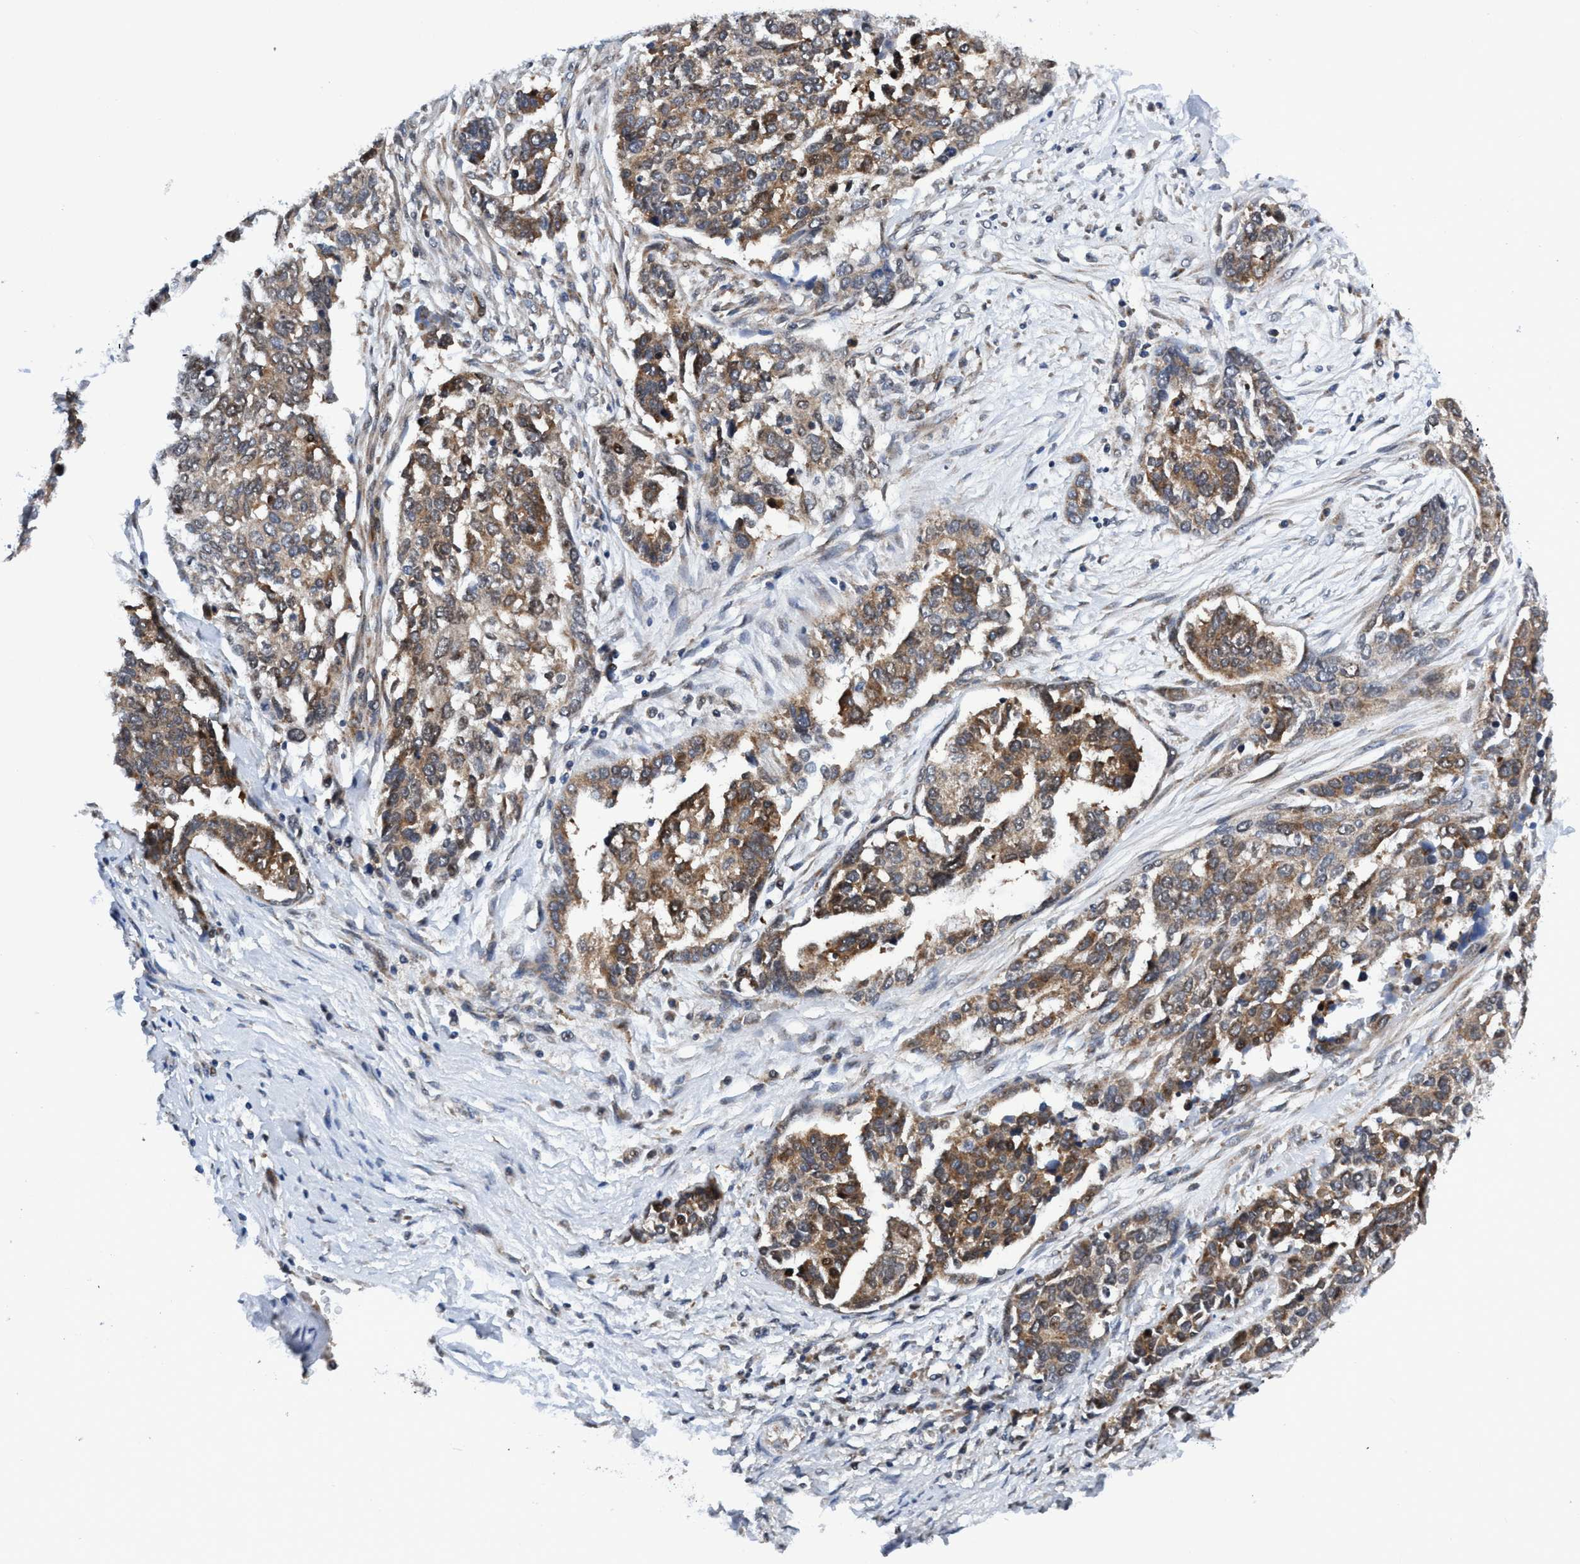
{"staining": {"intensity": "moderate", "quantity": ">75%", "location": "cytoplasmic/membranous"}, "tissue": "ovarian cancer", "cell_type": "Tumor cells", "image_type": "cancer", "snomed": [{"axis": "morphology", "description": "Cystadenocarcinoma, serous, NOS"}, {"axis": "topography", "description": "Ovary"}], "caption": "Immunohistochemical staining of ovarian cancer shows moderate cytoplasmic/membranous protein staining in approximately >75% of tumor cells.", "gene": "AGAP2", "patient": {"sex": "female", "age": 44}}